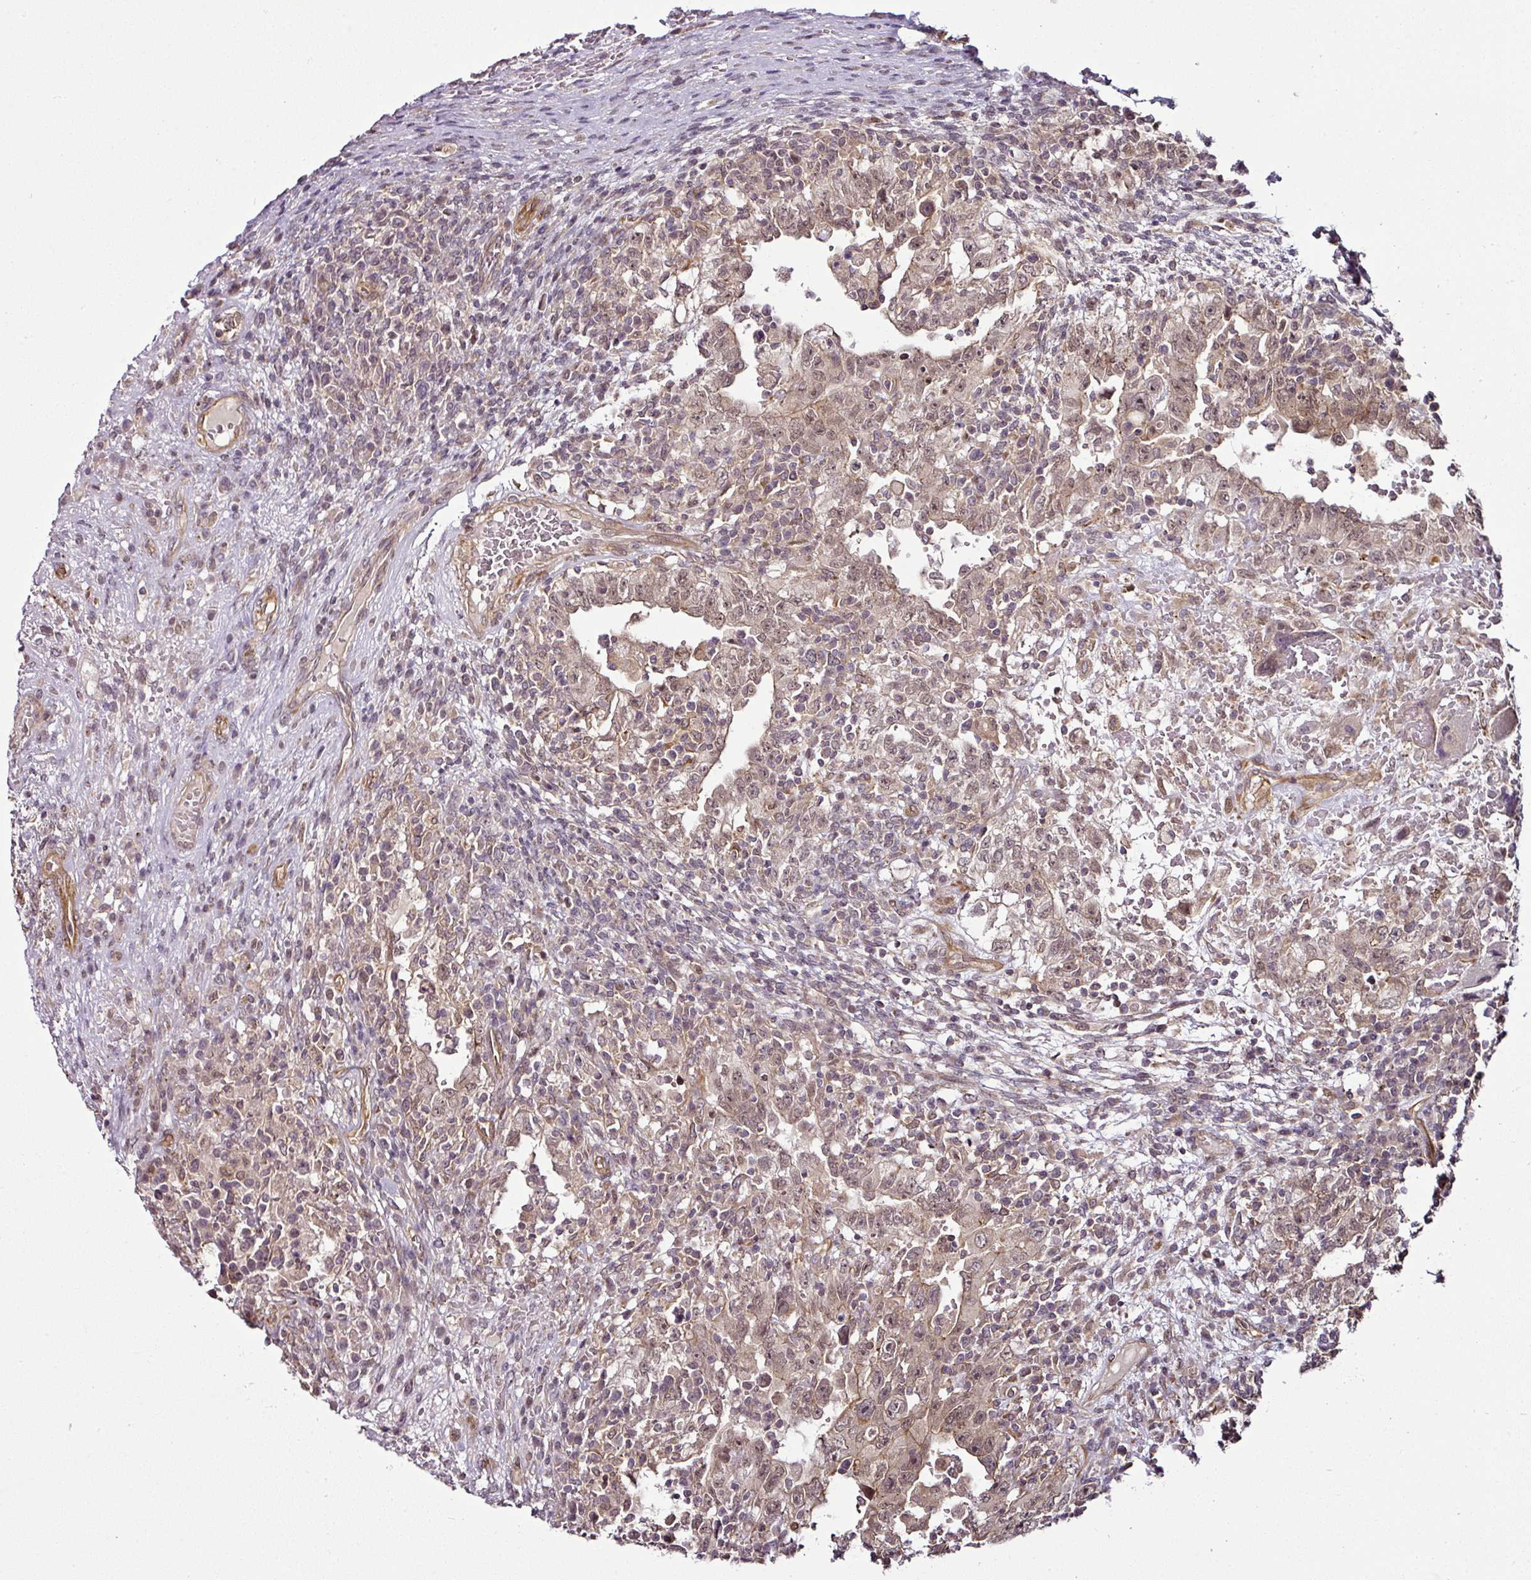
{"staining": {"intensity": "weak", "quantity": "25%-75%", "location": "nuclear"}, "tissue": "testis cancer", "cell_type": "Tumor cells", "image_type": "cancer", "snomed": [{"axis": "morphology", "description": "Carcinoma, Embryonal, NOS"}, {"axis": "topography", "description": "Testis"}], "caption": "A histopathology image of human embryonal carcinoma (testis) stained for a protein exhibits weak nuclear brown staining in tumor cells.", "gene": "DCAF13", "patient": {"sex": "male", "age": 26}}